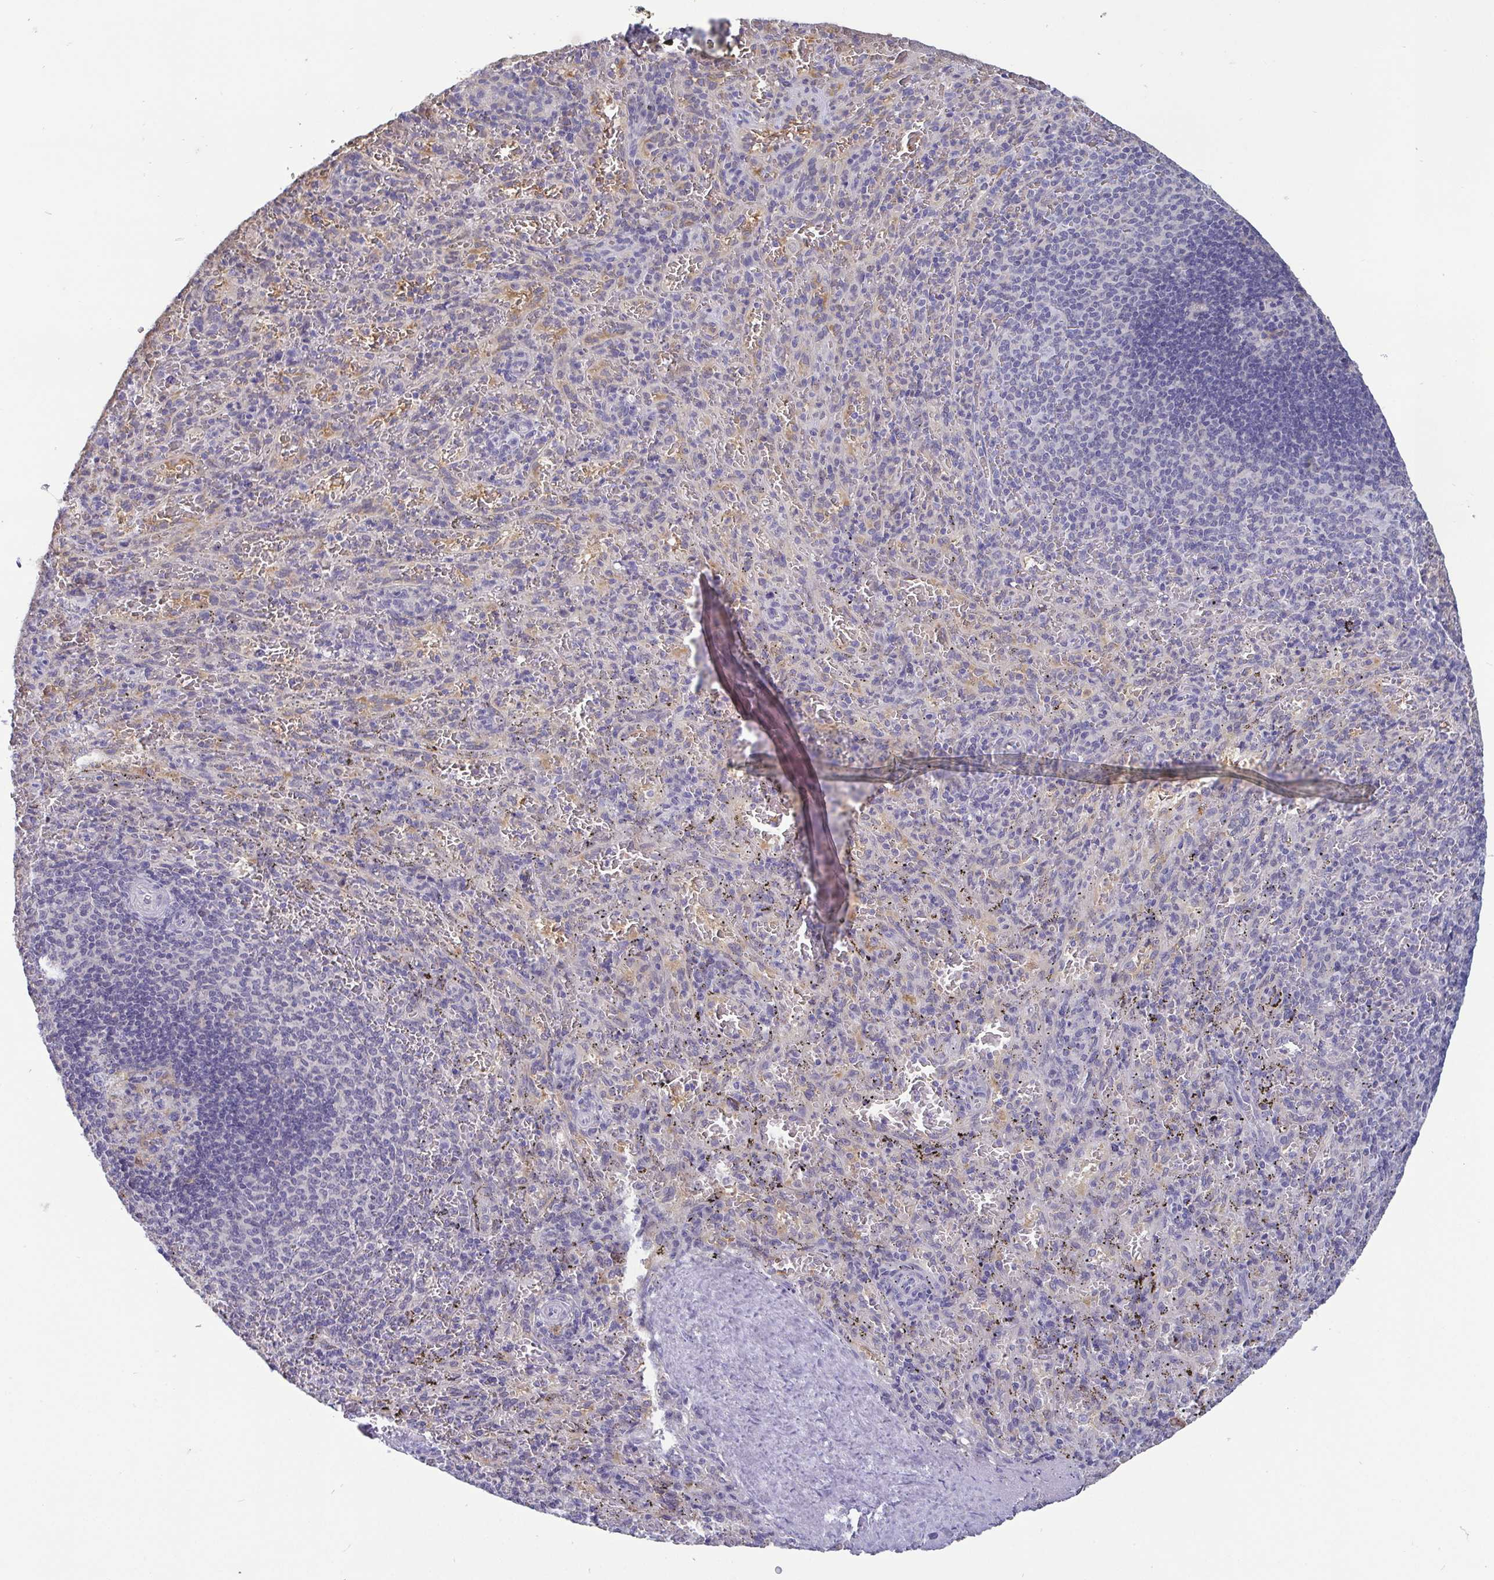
{"staining": {"intensity": "negative", "quantity": "none", "location": "none"}, "tissue": "spleen", "cell_type": "Cells in red pulp", "image_type": "normal", "snomed": [{"axis": "morphology", "description": "Normal tissue, NOS"}, {"axis": "topography", "description": "Spleen"}], "caption": "IHC photomicrograph of unremarkable human spleen stained for a protein (brown), which shows no expression in cells in red pulp. (DAB (3,3'-diaminobenzidine) immunohistochemistry visualized using brightfield microscopy, high magnification).", "gene": "IDH1", "patient": {"sex": "male", "age": 57}}